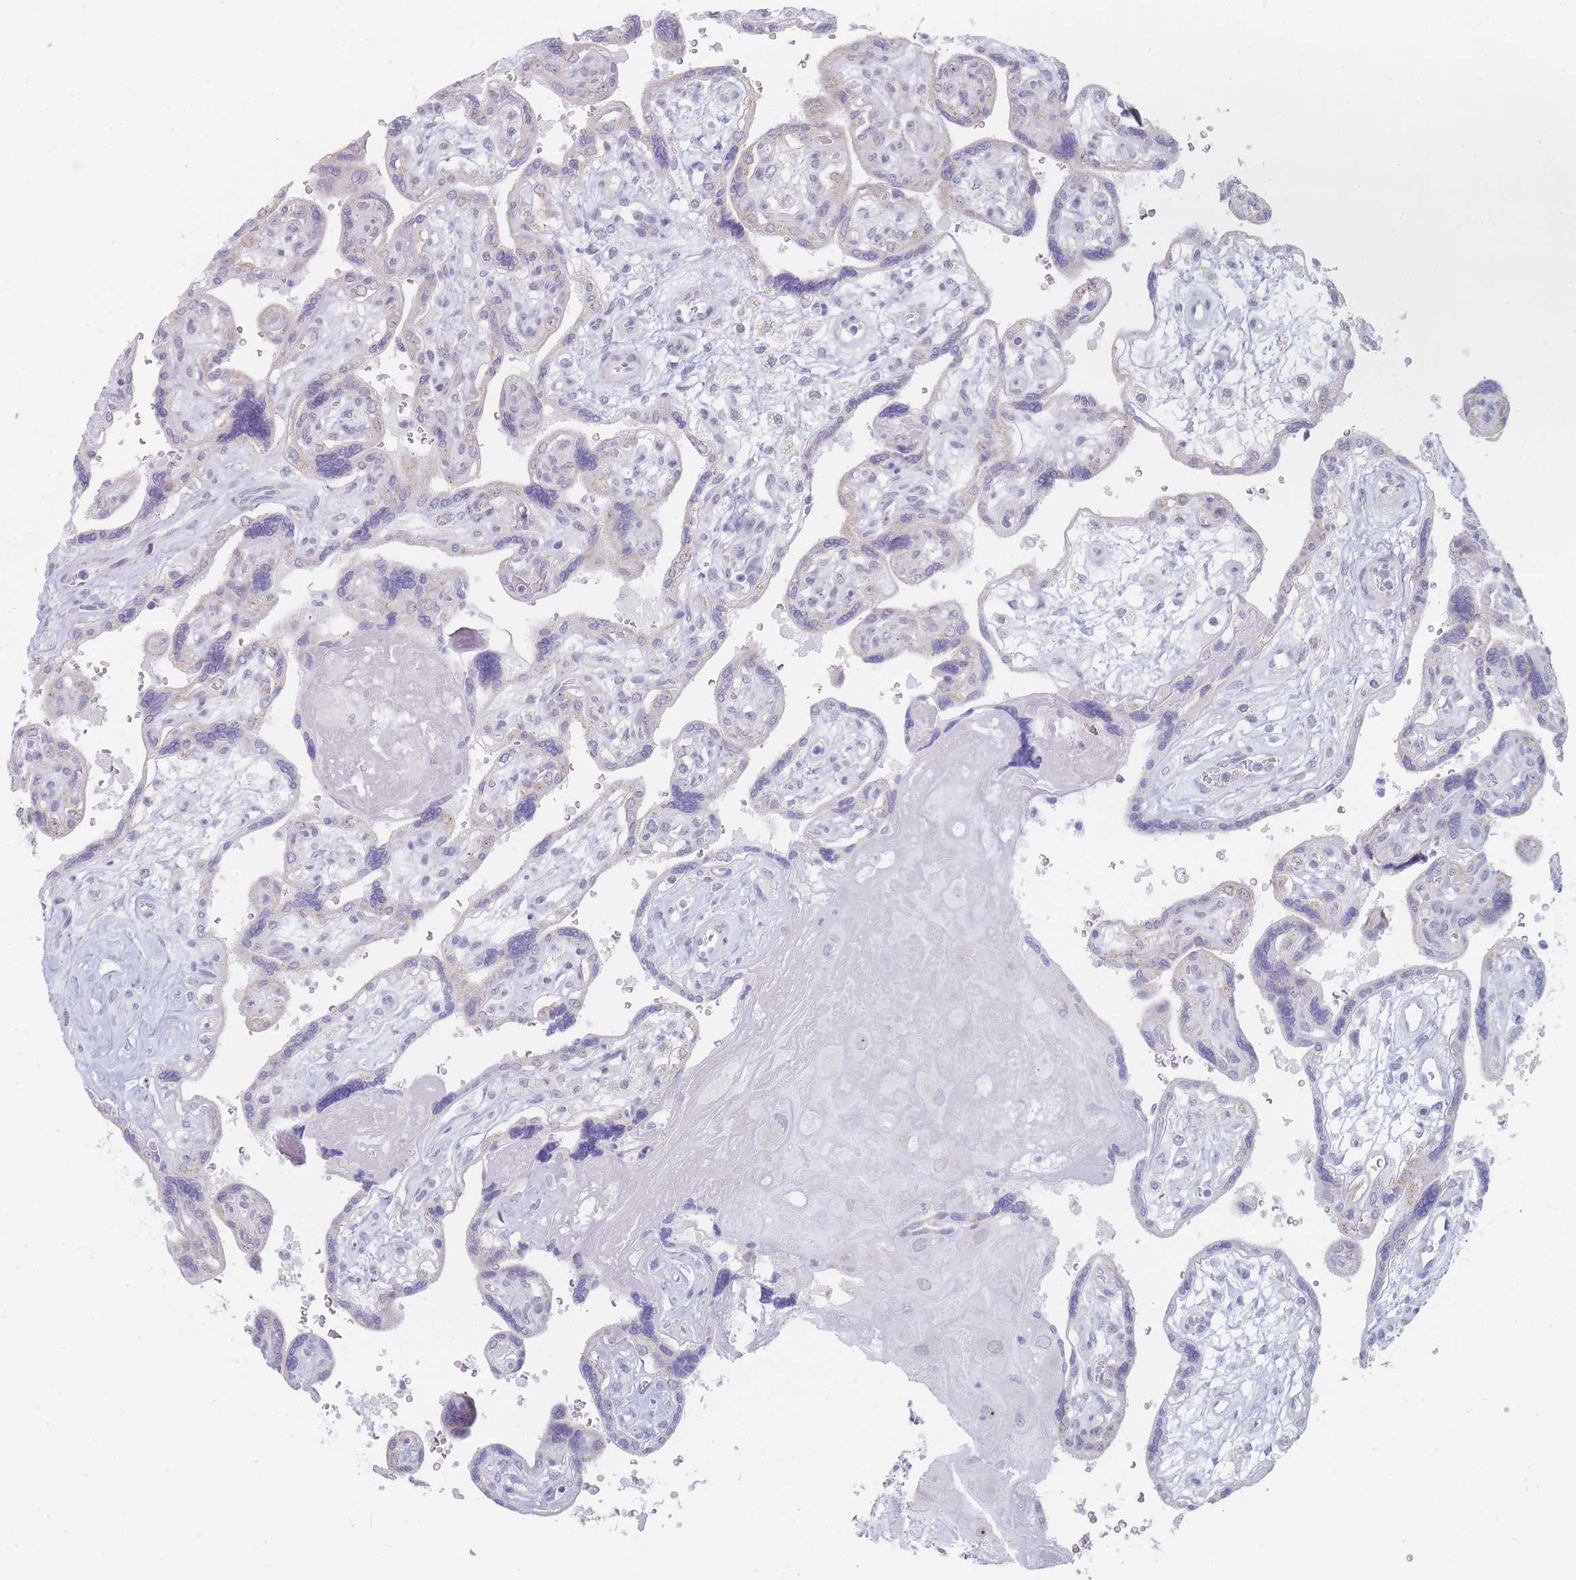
{"staining": {"intensity": "negative", "quantity": "none", "location": "none"}, "tissue": "placenta", "cell_type": "Decidual cells", "image_type": "normal", "snomed": [{"axis": "morphology", "description": "Normal tissue, NOS"}, {"axis": "topography", "description": "Placenta"}], "caption": "A photomicrograph of human placenta is negative for staining in decidual cells.", "gene": "RNF8", "patient": {"sex": "female", "age": 39}}